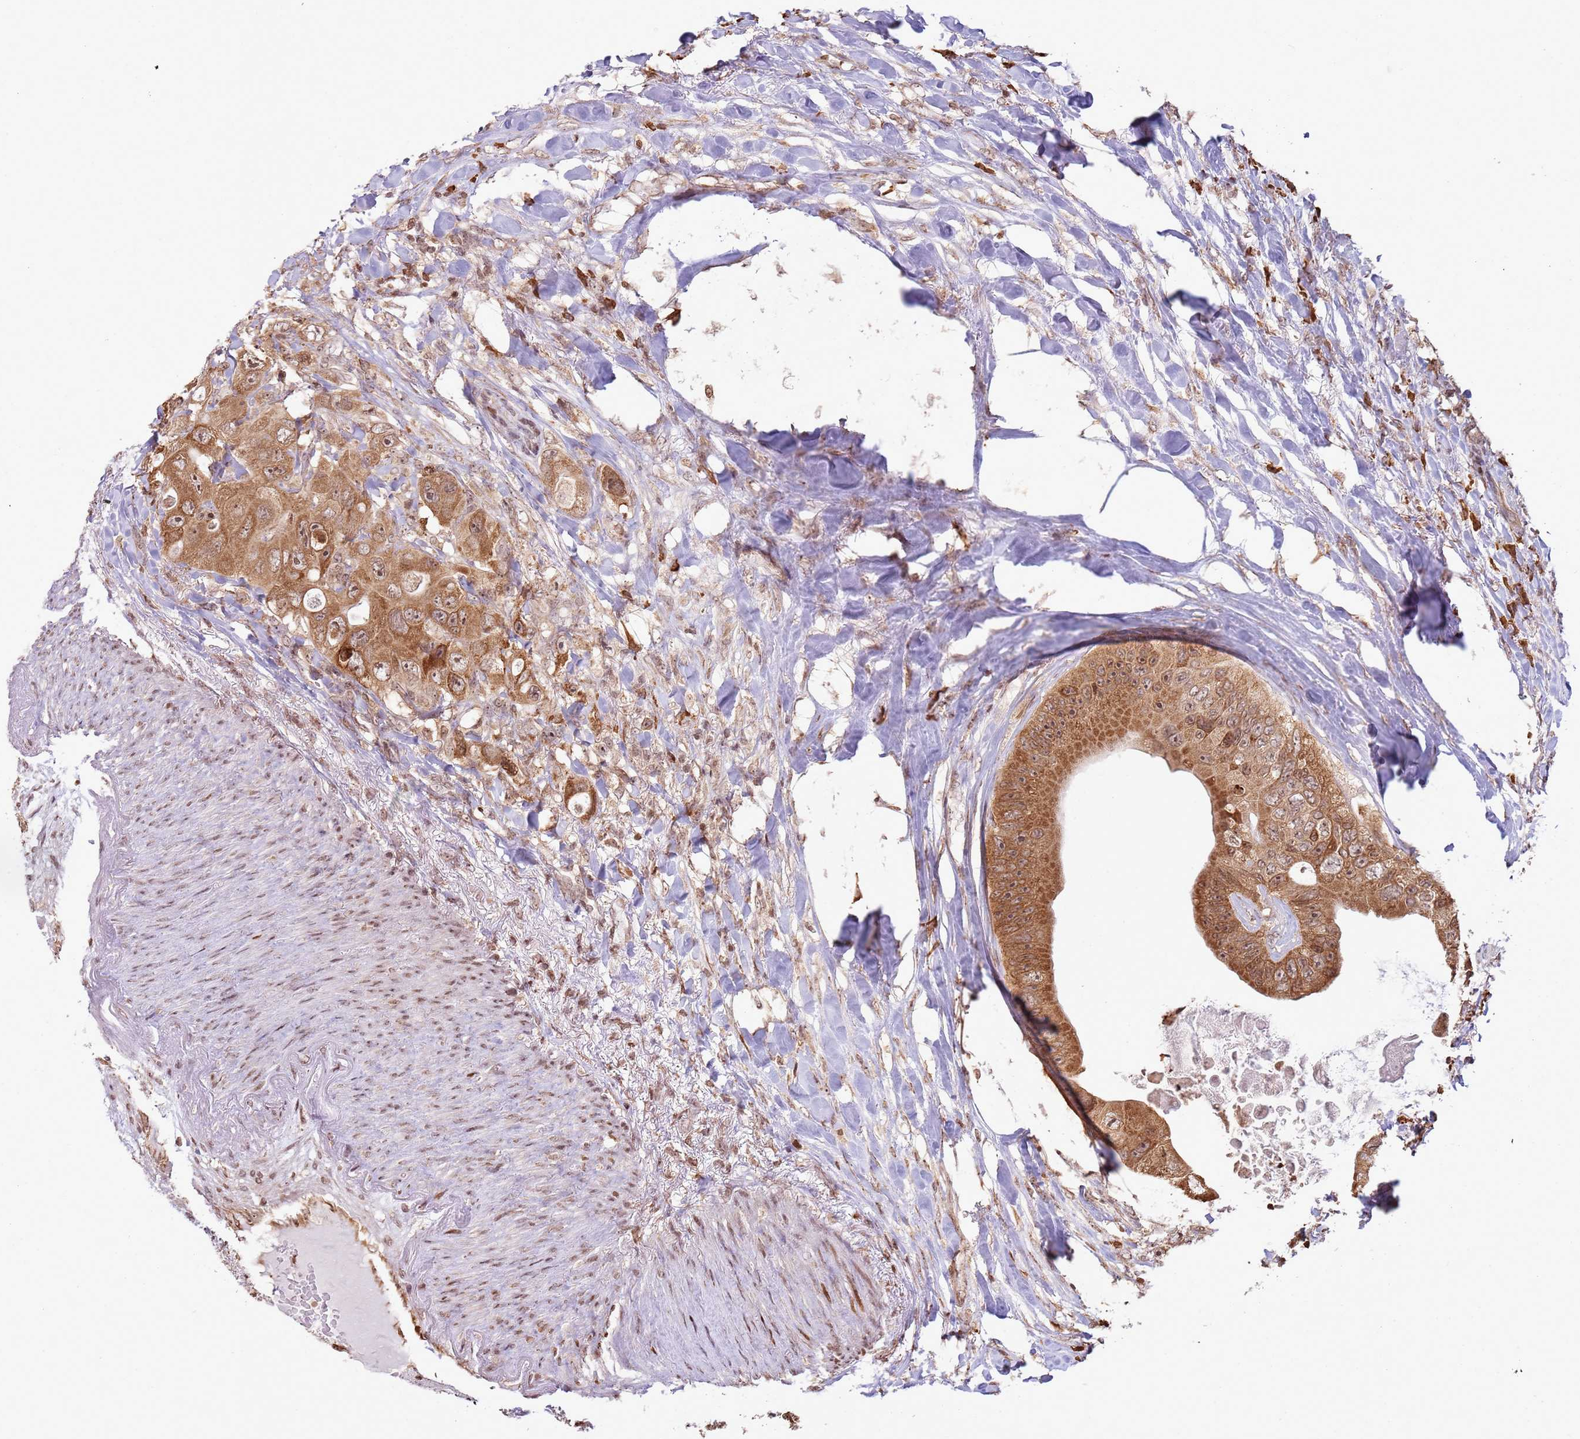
{"staining": {"intensity": "moderate", "quantity": ">75%", "location": "cytoplasmic/membranous,nuclear"}, "tissue": "colorectal cancer", "cell_type": "Tumor cells", "image_type": "cancer", "snomed": [{"axis": "morphology", "description": "Adenocarcinoma, NOS"}, {"axis": "topography", "description": "Colon"}], "caption": "Approximately >75% of tumor cells in colorectal cancer show moderate cytoplasmic/membranous and nuclear protein staining as visualized by brown immunohistochemical staining.", "gene": "SCAF1", "patient": {"sex": "female", "age": 46}}